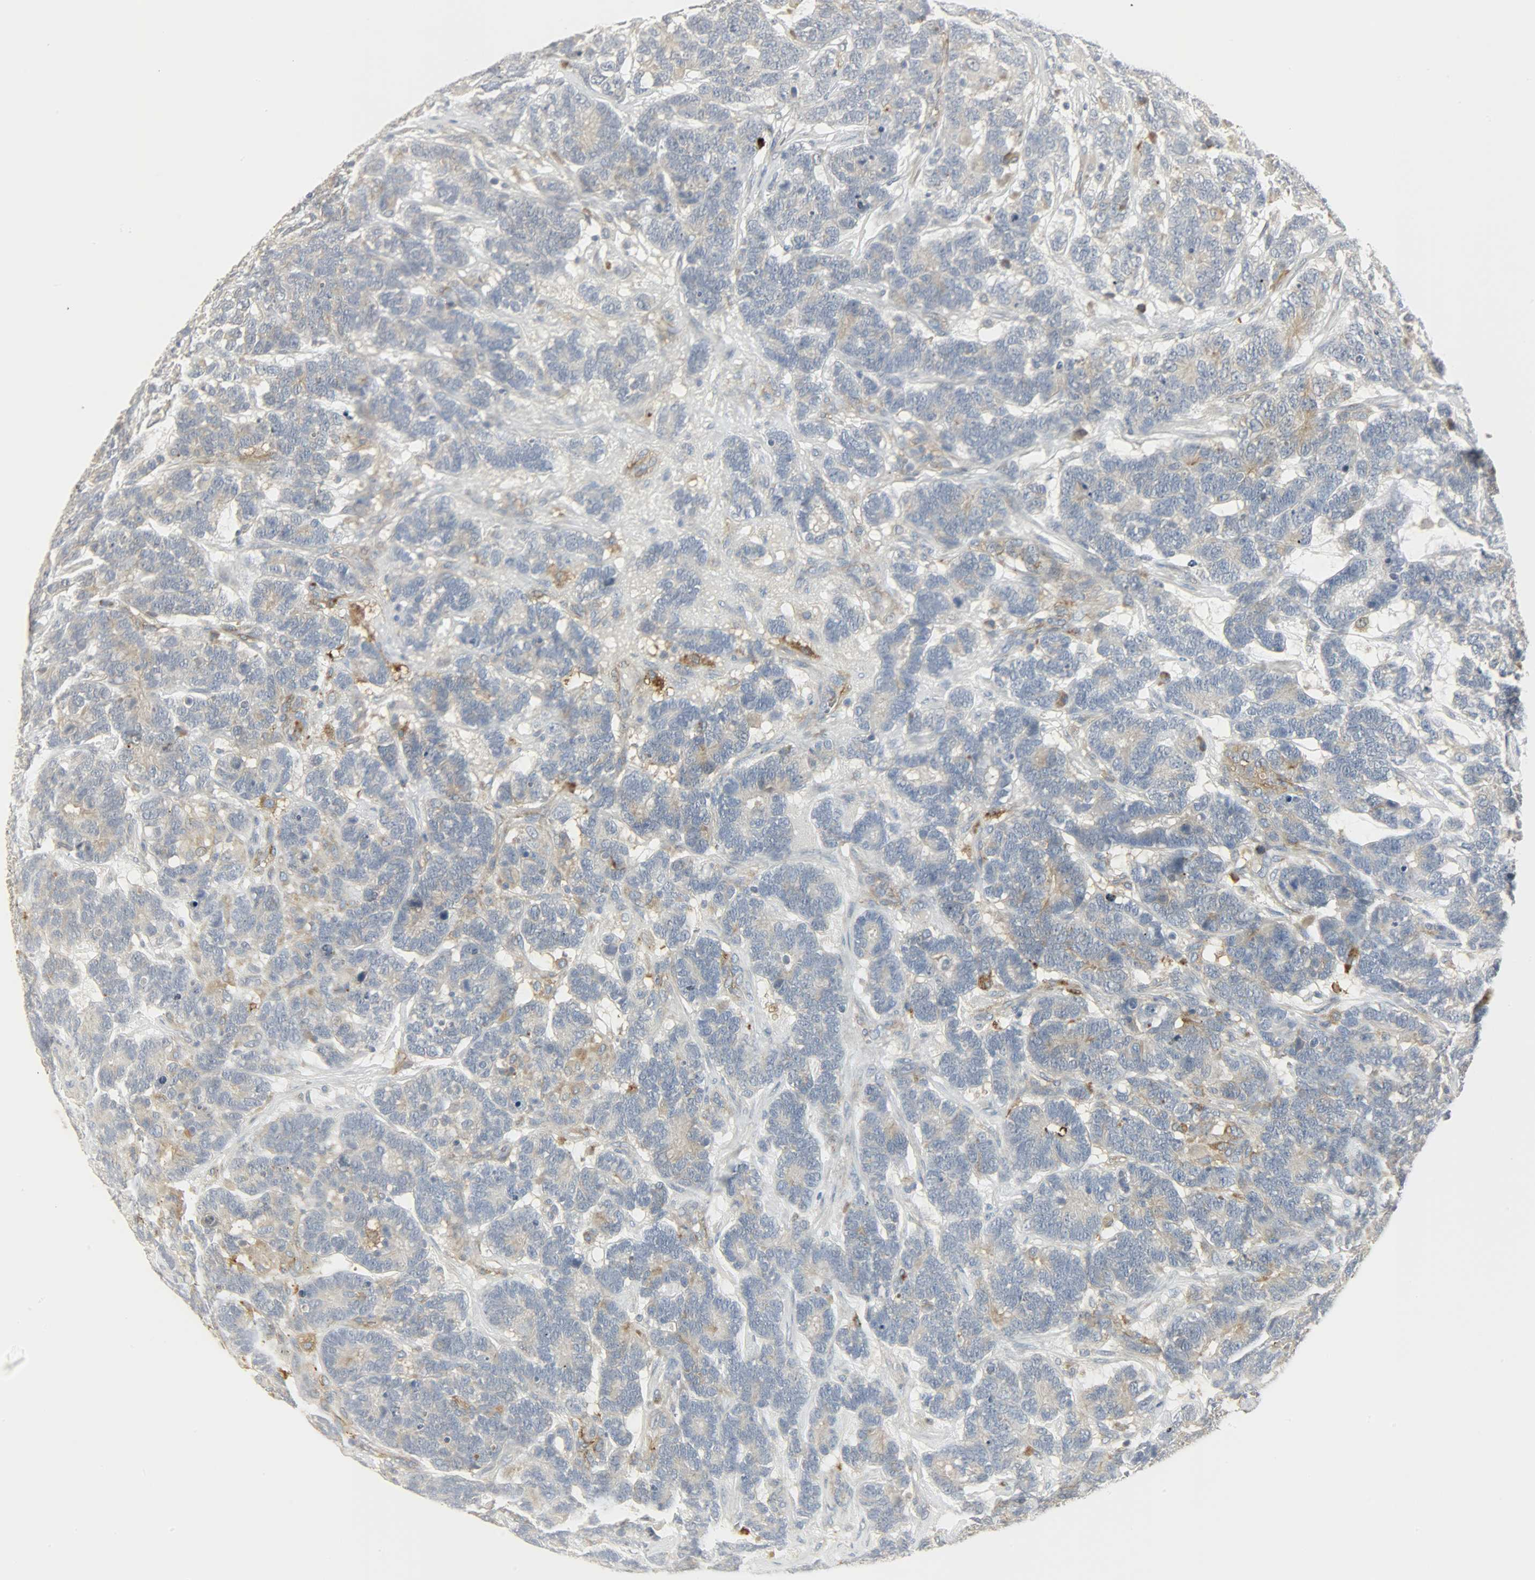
{"staining": {"intensity": "weak", "quantity": "25%-75%", "location": "cytoplasmic/membranous"}, "tissue": "testis cancer", "cell_type": "Tumor cells", "image_type": "cancer", "snomed": [{"axis": "morphology", "description": "Carcinoma, Embryonal, NOS"}, {"axis": "topography", "description": "Testis"}], "caption": "This is a micrograph of IHC staining of embryonal carcinoma (testis), which shows weak expression in the cytoplasmic/membranous of tumor cells.", "gene": "ENPEP", "patient": {"sex": "male", "age": 26}}